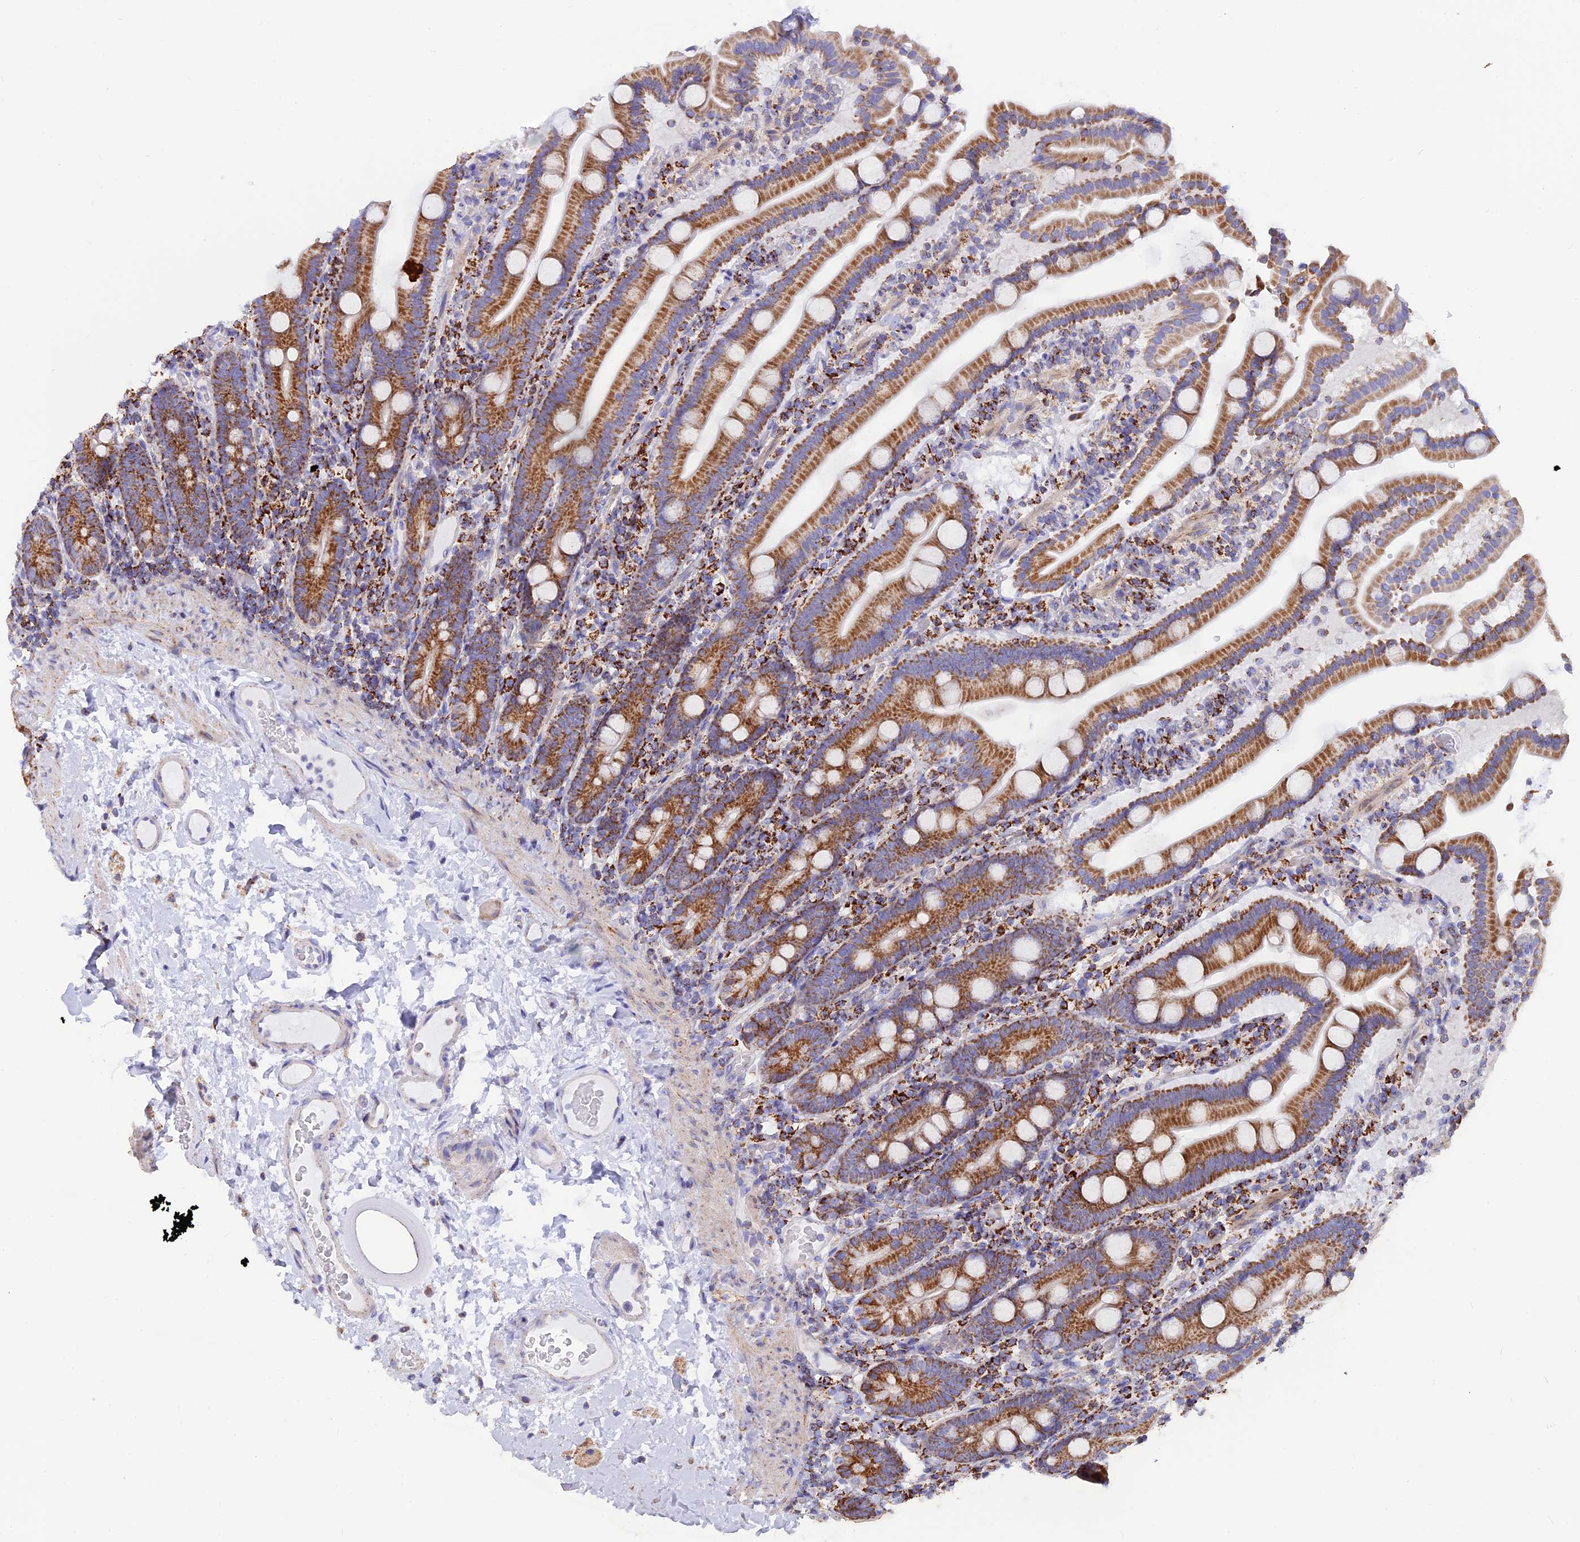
{"staining": {"intensity": "strong", "quantity": ">75%", "location": "cytoplasmic/membranous"}, "tissue": "duodenum", "cell_type": "Glandular cells", "image_type": "normal", "snomed": [{"axis": "morphology", "description": "Normal tissue, NOS"}, {"axis": "topography", "description": "Duodenum"}], "caption": "Immunohistochemistry photomicrograph of unremarkable duodenum: duodenum stained using immunohistochemistry exhibits high levels of strong protein expression localized specifically in the cytoplasmic/membranous of glandular cells, appearing as a cytoplasmic/membranous brown color.", "gene": "GCDH", "patient": {"sex": "male", "age": 55}}